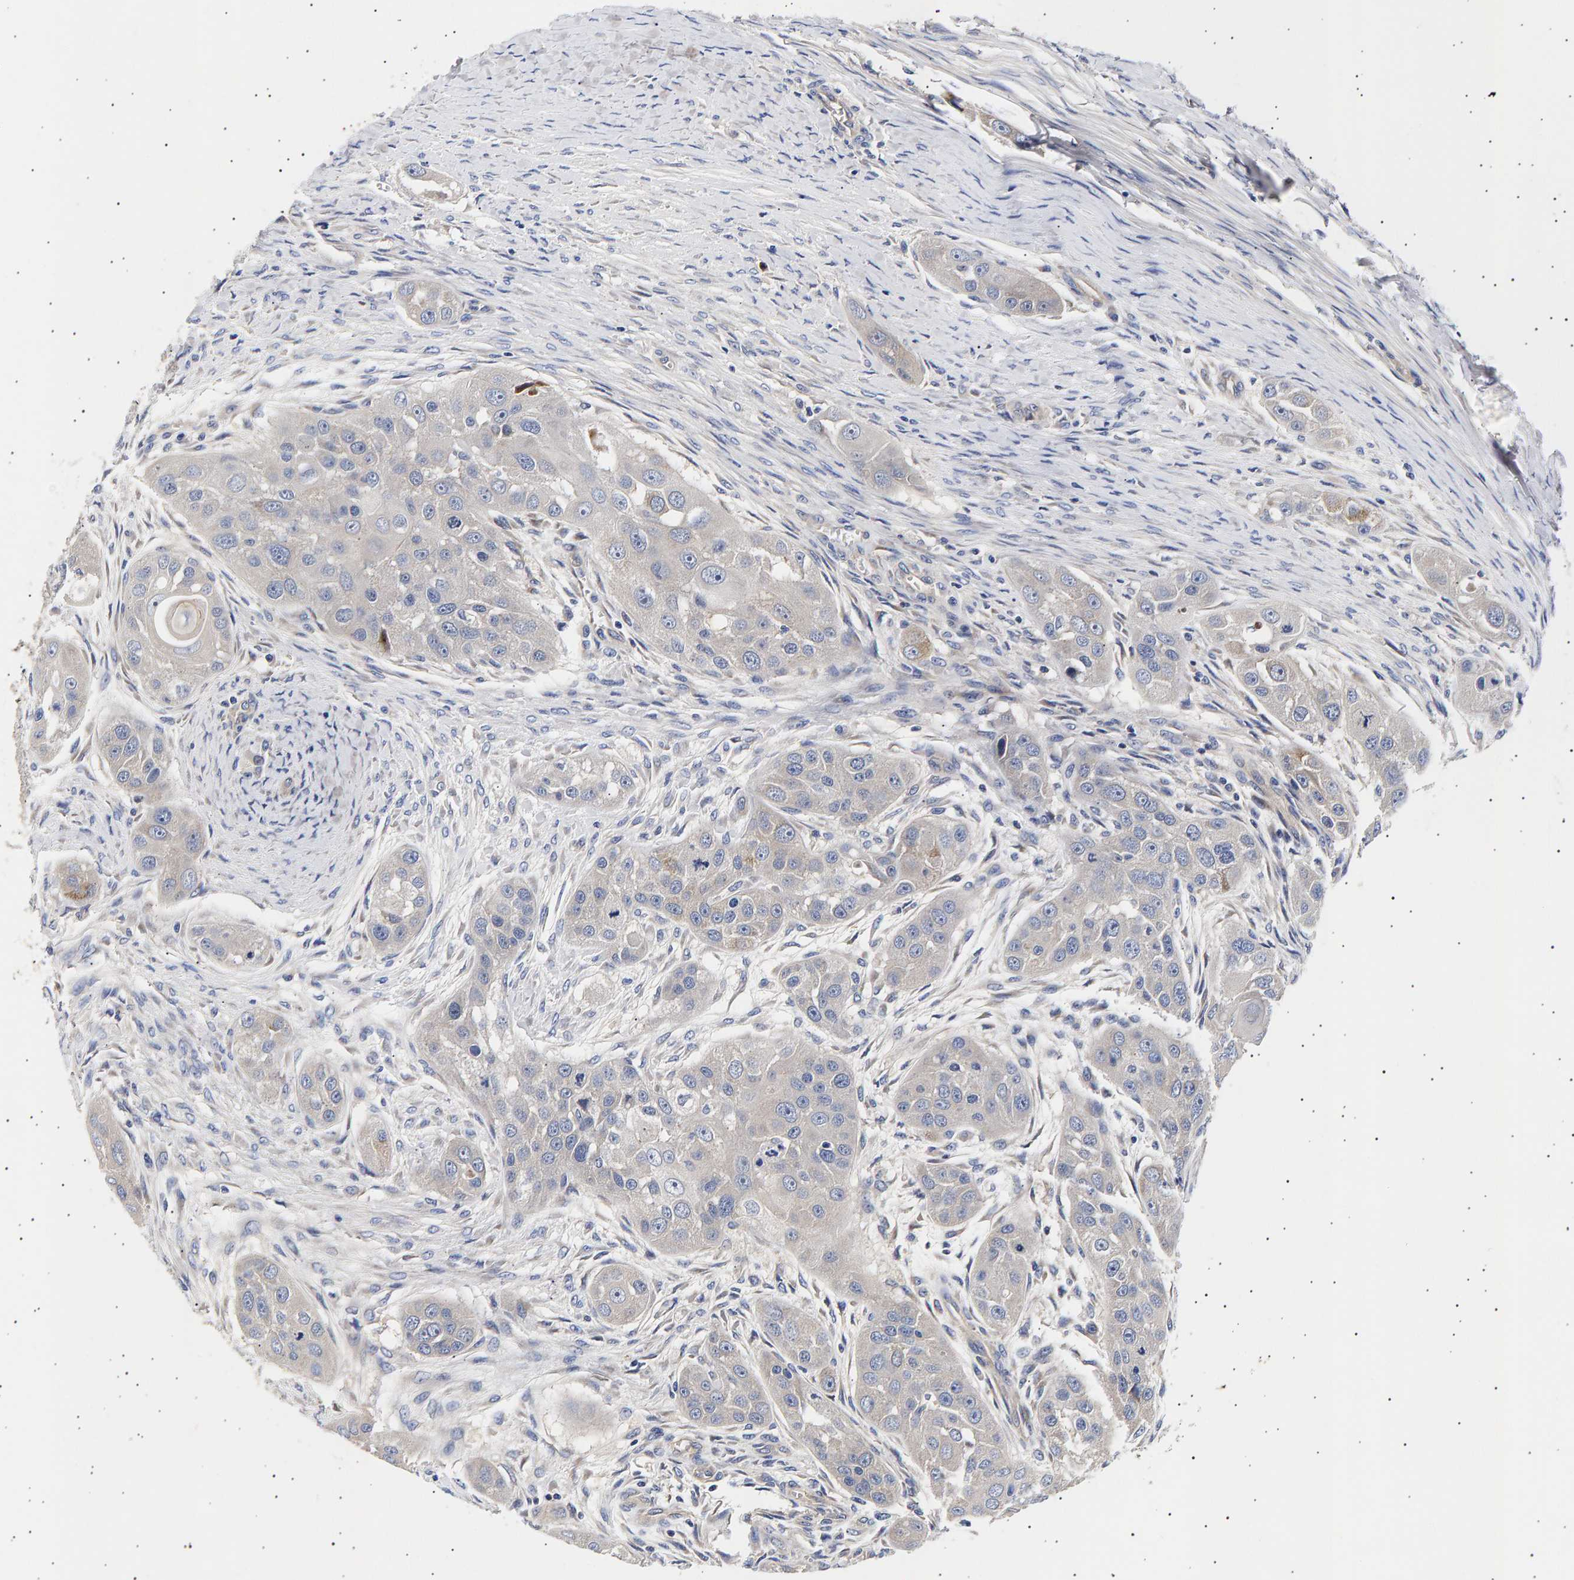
{"staining": {"intensity": "negative", "quantity": "none", "location": "none"}, "tissue": "head and neck cancer", "cell_type": "Tumor cells", "image_type": "cancer", "snomed": [{"axis": "morphology", "description": "Normal tissue, NOS"}, {"axis": "morphology", "description": "Squamous cell carcinoma, NOS"}, {"axis": "topography", "description": "Skeletal muscle"}, {"axis": "topography", "description": "Head-Neck"}], "caption": "DAB (3,3'-diaminobenzidine) immunohistochemical staining of human head and neck cancer displays no significant expression in tumor cells. (DAB immunohistochemistry (IHC) with hematoxylin counter stain).", "gene": "ANKRD40", "patient": {"sex": "male", "age": 51}}